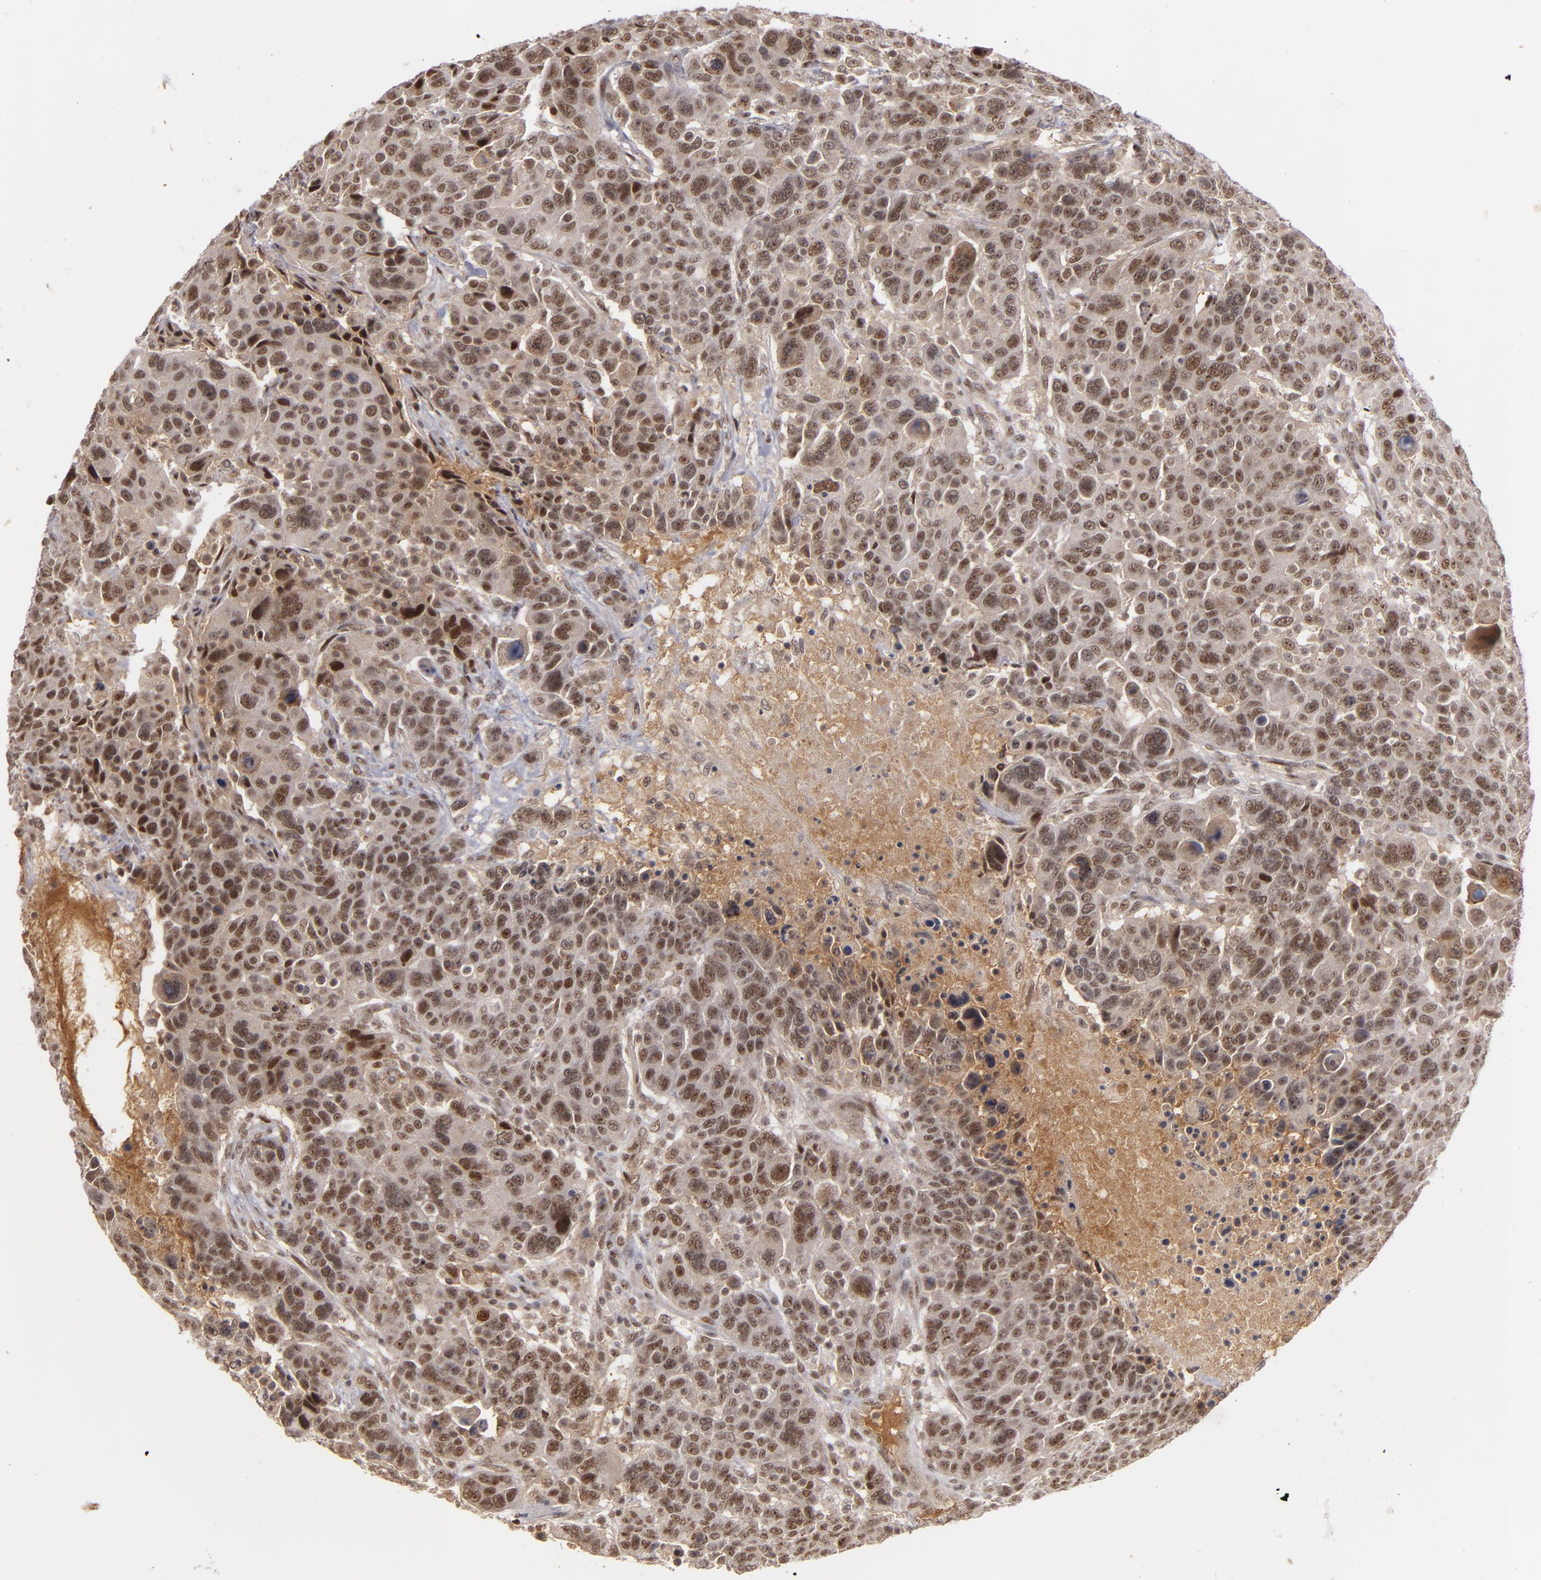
{"staining": {"intensity": "moderate", "quantity": ">75%", "location": "nuclear"}, "tissue": "breast cancer", "cell_type": "Tumor cells", "image_type": "cancer", "snomed": [{"axis": "morphology", "description": "Duct carcinoma"}, {"axis": "topography", "description": "Breast"}], "caption": "A high-resolution image shows immunohistochemistry staining of breast cancer (invasive ductal carcinoma), which shows moderate nuclear positivity in approximately >75% of tumor cells.", "gene": "ZNF234", "patient": {"sex": "female", "age": 37}}